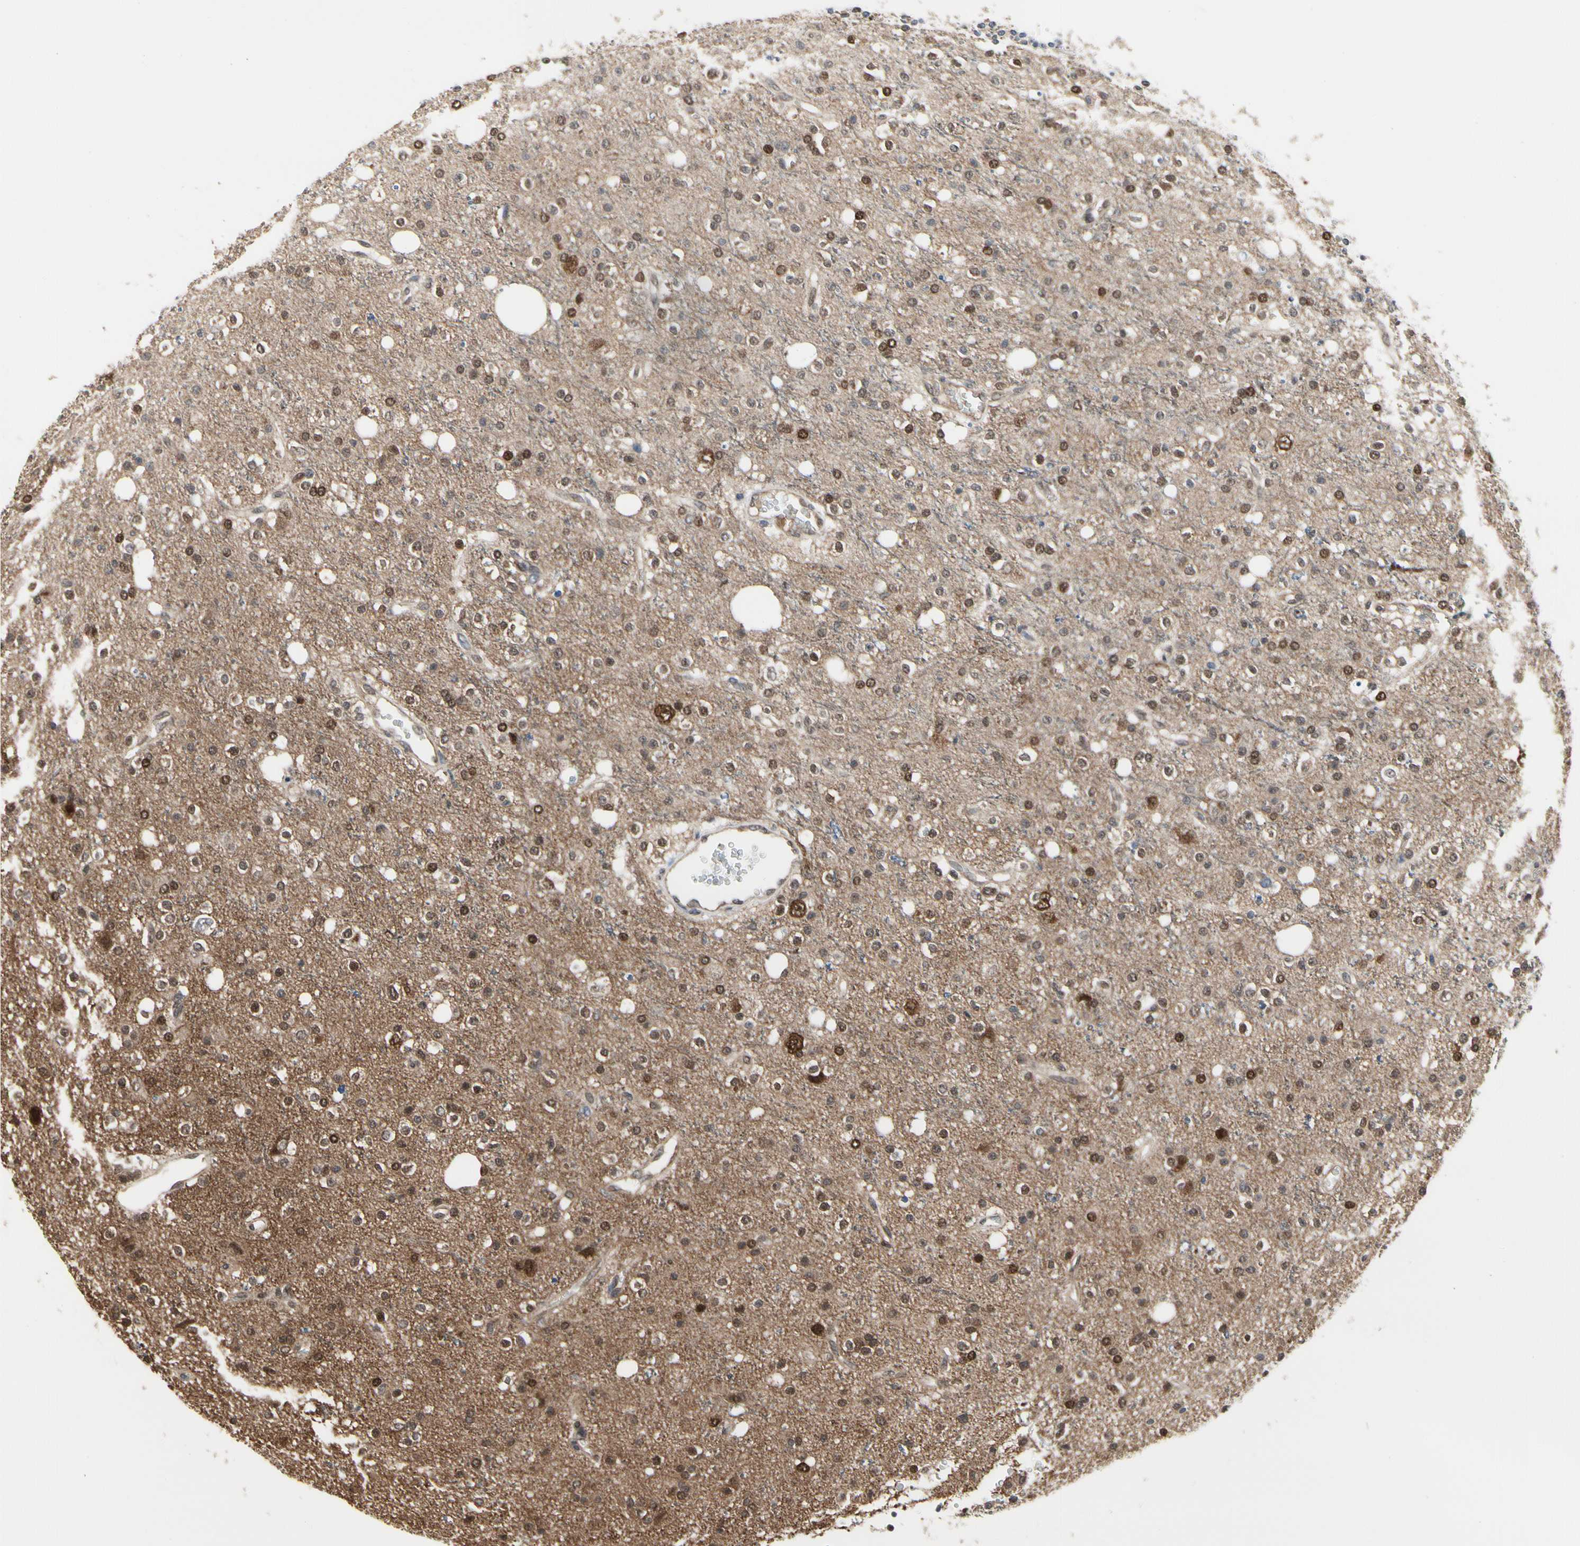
{"staining": {"intensity": "moderate", "quantity": ">75%", "location": "cytoplasmic/membranous,nuclear"}, "tissue": "glioma", "cell_type": "Tumor cells", "image_type": "cancer", "snomed": [{"axis": "morphology", "description": "Glioma, malignant, High grade"}, {"axis": "topography", "description": "Brain"}], "caption": "Tumor cells reveal medium levels of moderate cytoplasmic/membranous and nuclear staining in approximately >75% of cells in human glioma.", "gene": "CDK5", "patient": {"sex": "male", "age": 47}}